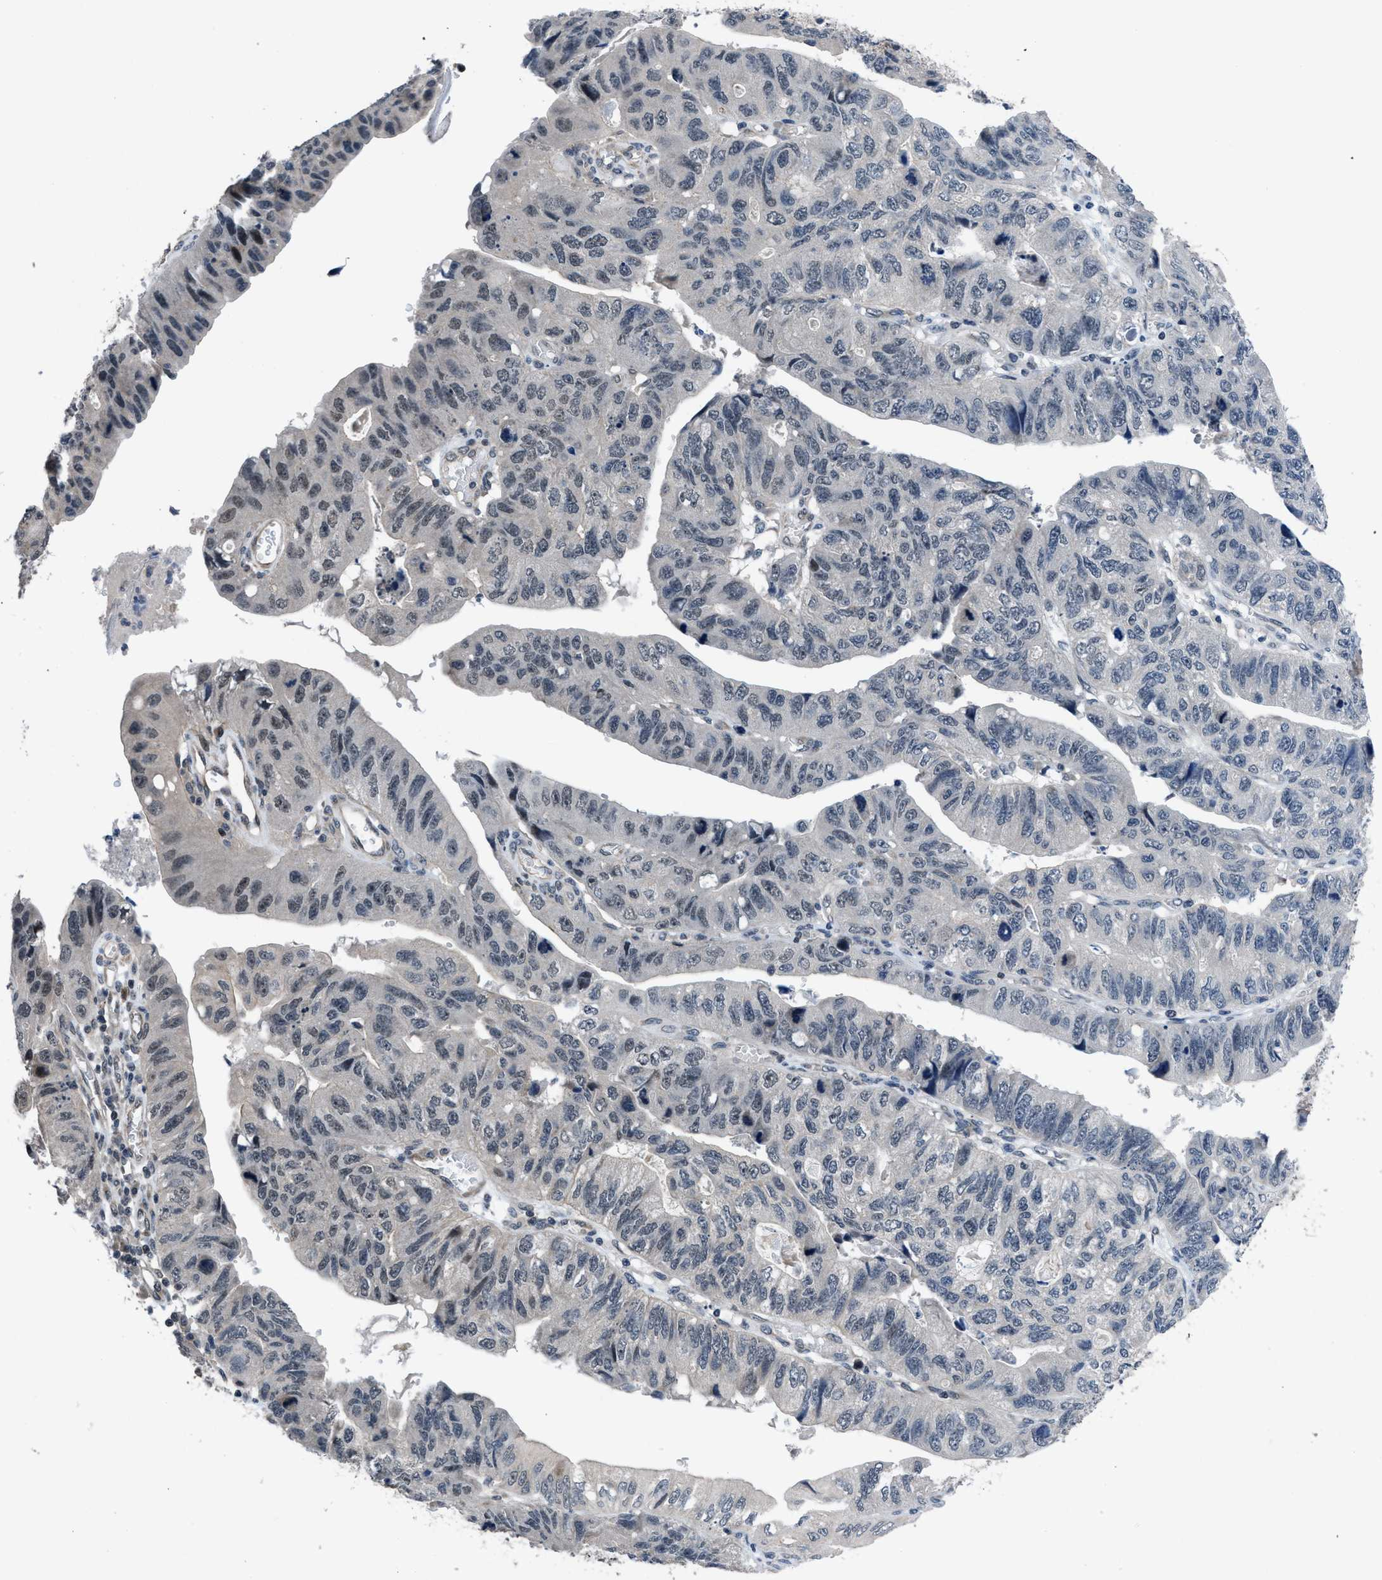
{"staining": {"intensity": "moderate", "quantity": "<25%", "location": "cytoplasmic/membranous,nuclear"}, "tissue": "stomach cancer", "cell_type": "Tumor cells", "image_type": "cancer", "snomed": [{"axis": "morphology", "description": "Adenocarcinoma, NOS"}, {"axis": "topography", "description": "Stomach"}], "caption": "Stomach cancer (adenocarcinoma) tissue exhibits moderate cytoplasmic/membranous and nuclear staining in approximately <25% of tumor cells, visualized by immunohistochemistry. (DAB (3,3'-diaminobenzidine) IHC, brown staining for protein, blue staining for nuclei).", "gene": "SETD5", "patient": {"sex": "male", "age": 59}}